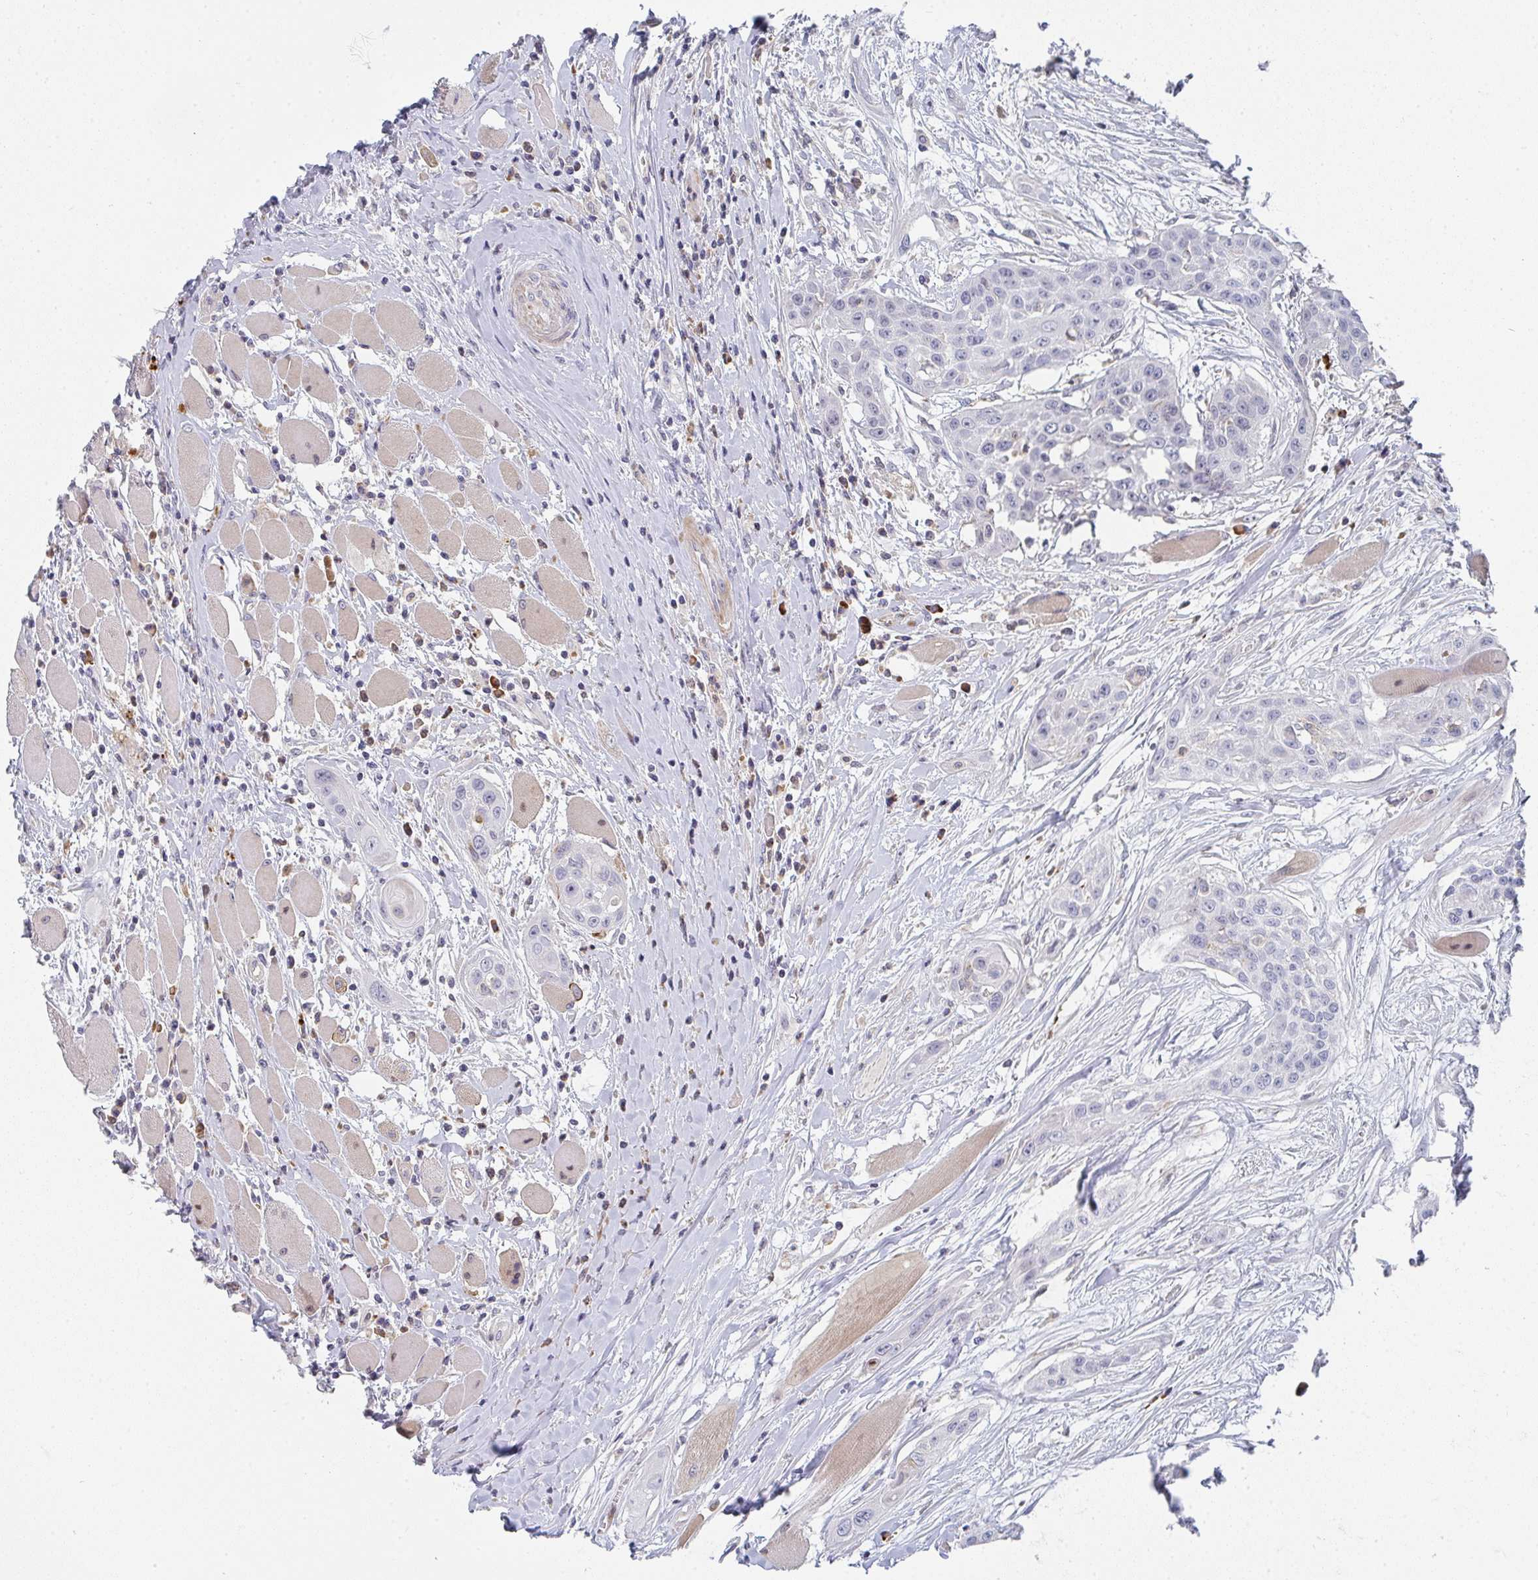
{"staining": {"intensity": "negative", "quantity": "none", "location": "none"}, "tissue": "head and neck cancer", "cell_type": "Tumor cells", "image_type": "cancer", "snomed": [{"axis": "morphology", "description": "Squamous cell carcinoma, NOS"}, {"axis": "topography", "description": "Head-Neck"}], "caption": "An IHC photomicrograph of squamous cell carcinoma (head and neck) is shown. There is no staining in tumor cells of squamous cell carcinoma (head and neck).", "gene": "KLHL33", "patient": {"sex": "female", "age": 73}}